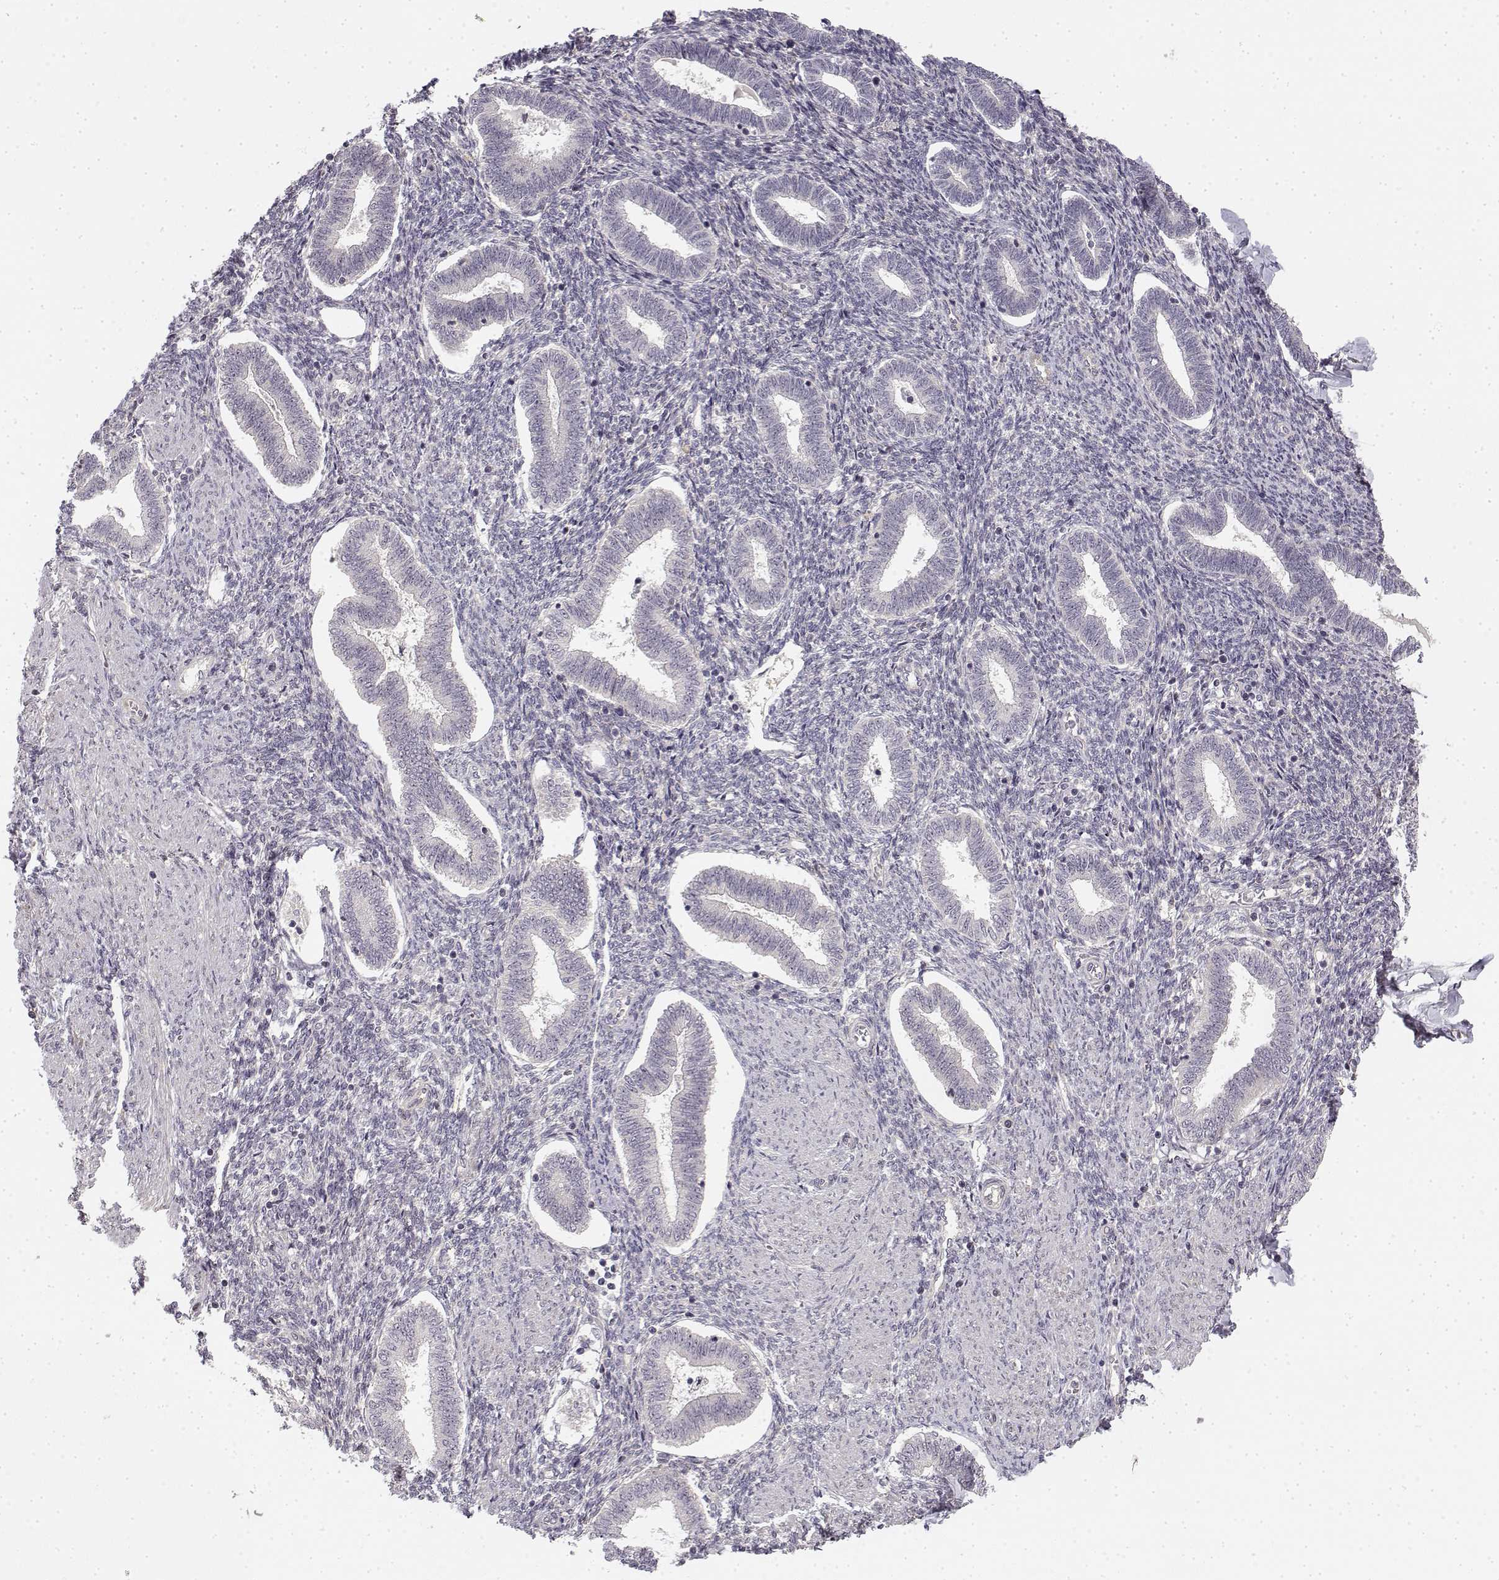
{"staining": {"intensity": "negative", "quantity": "none", "location": "none"}, "tissue": "endometrium", "cell_type": "Cells in endometrial stroma", "image_type": "normal", "snomed": [{"axis": "morphology", "description": "Normal tissue, NOS"}, {"axis": "topography", "description": "Endometrium"}], "caption": "Immunohistochemistry (IHC) of unremarkable human endometrium reveals no staining in cells in endometrial stroma.", "gene": "MED12L", "patient": {"sex": "female", "age": 42}}